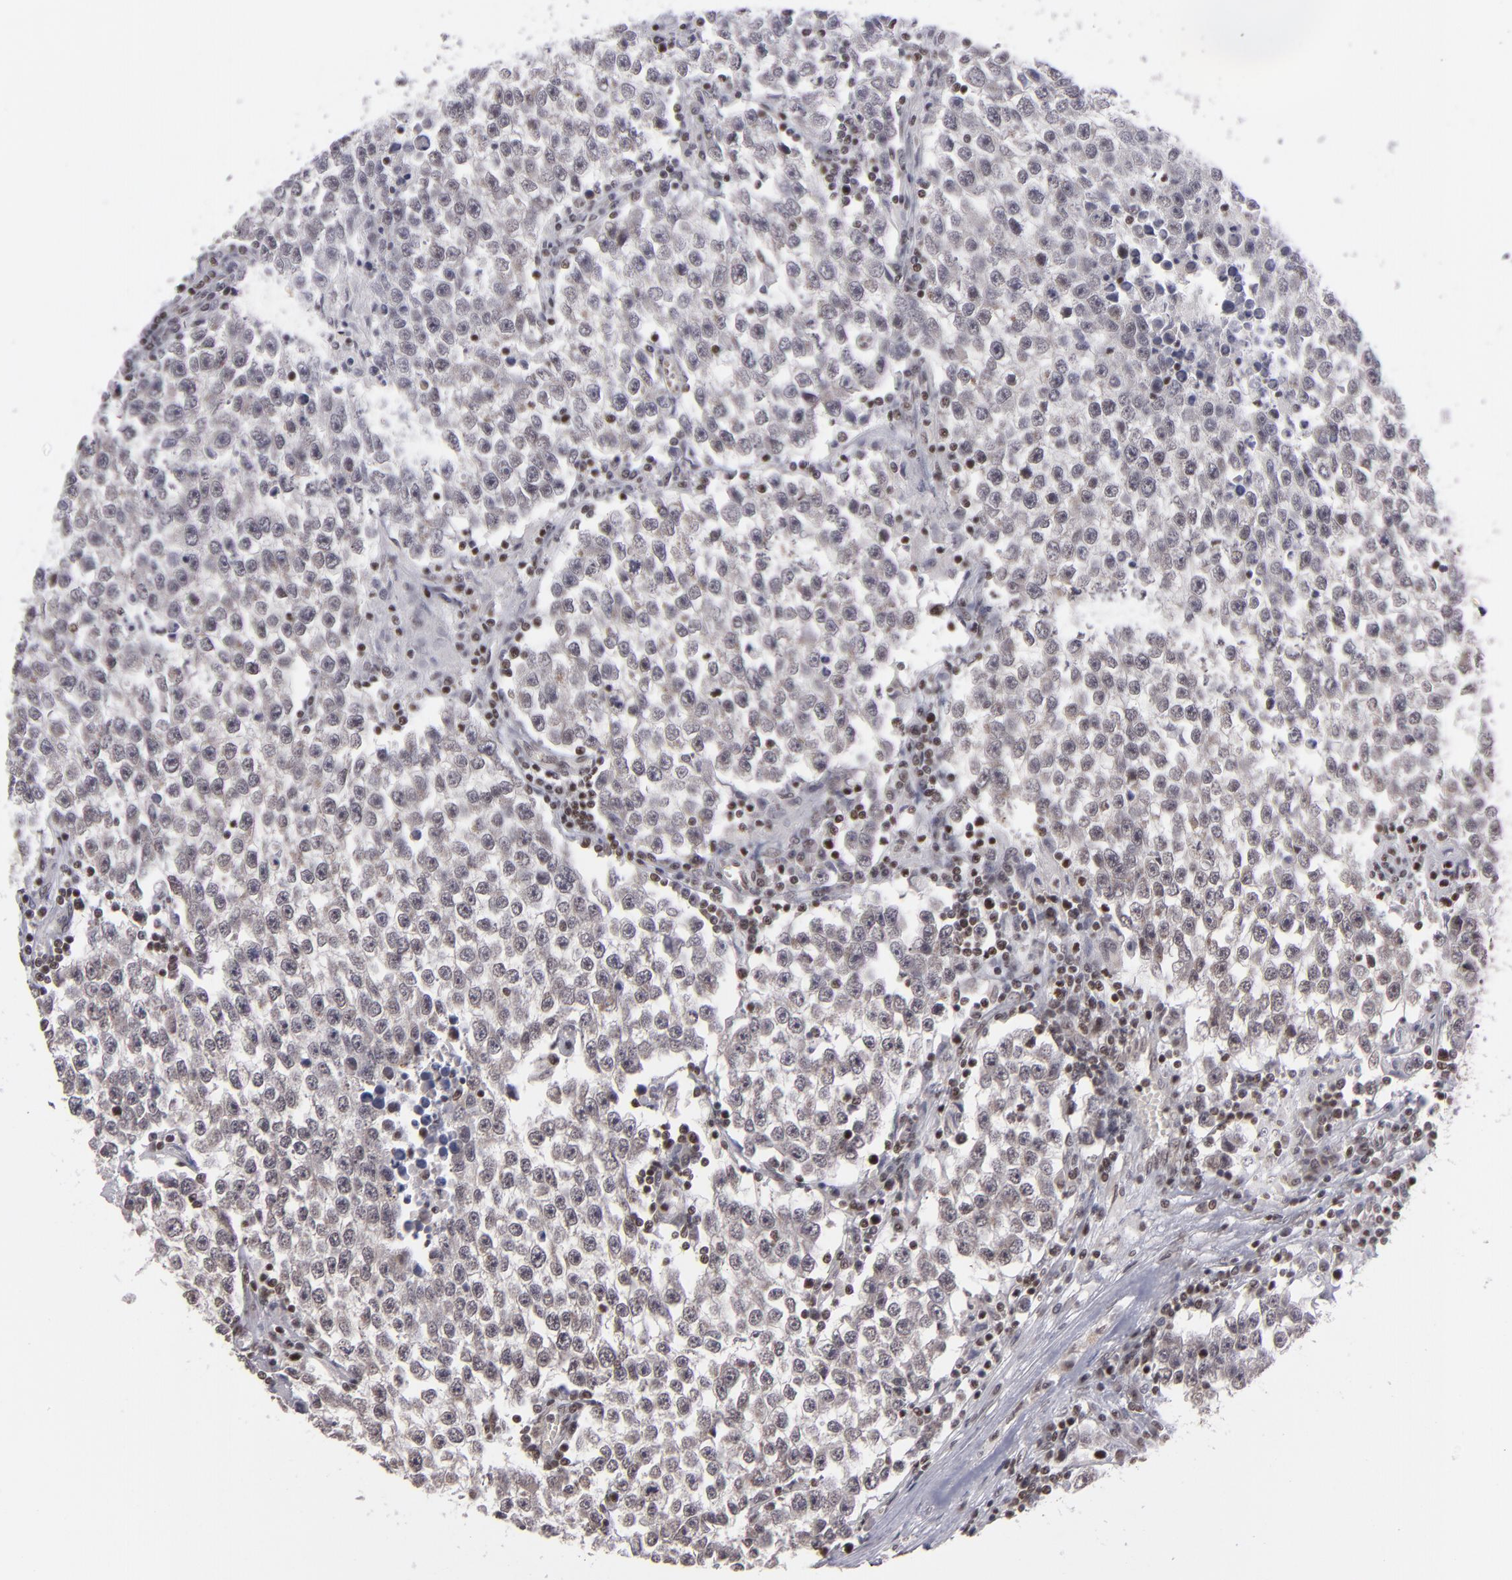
{"staining": {"intensity": "weak", "quantity": "<25%", "location": "cytoplasmic/membranous"}, "tissue": "testis cancer", "cell_type": "Tumor cells", "image_type": "cancer", "snomed": [{"axis": "morphology", "description": "Seminoma, NOS"}, {"axis": "topography", "description": "Testis"}], "caption": "This is an IHC micrograph of human testis cancer (seminoma). There is no staining in tumor cells.", "gene": "MLLT3", "patient": {"sex": "male", "age": 36}}